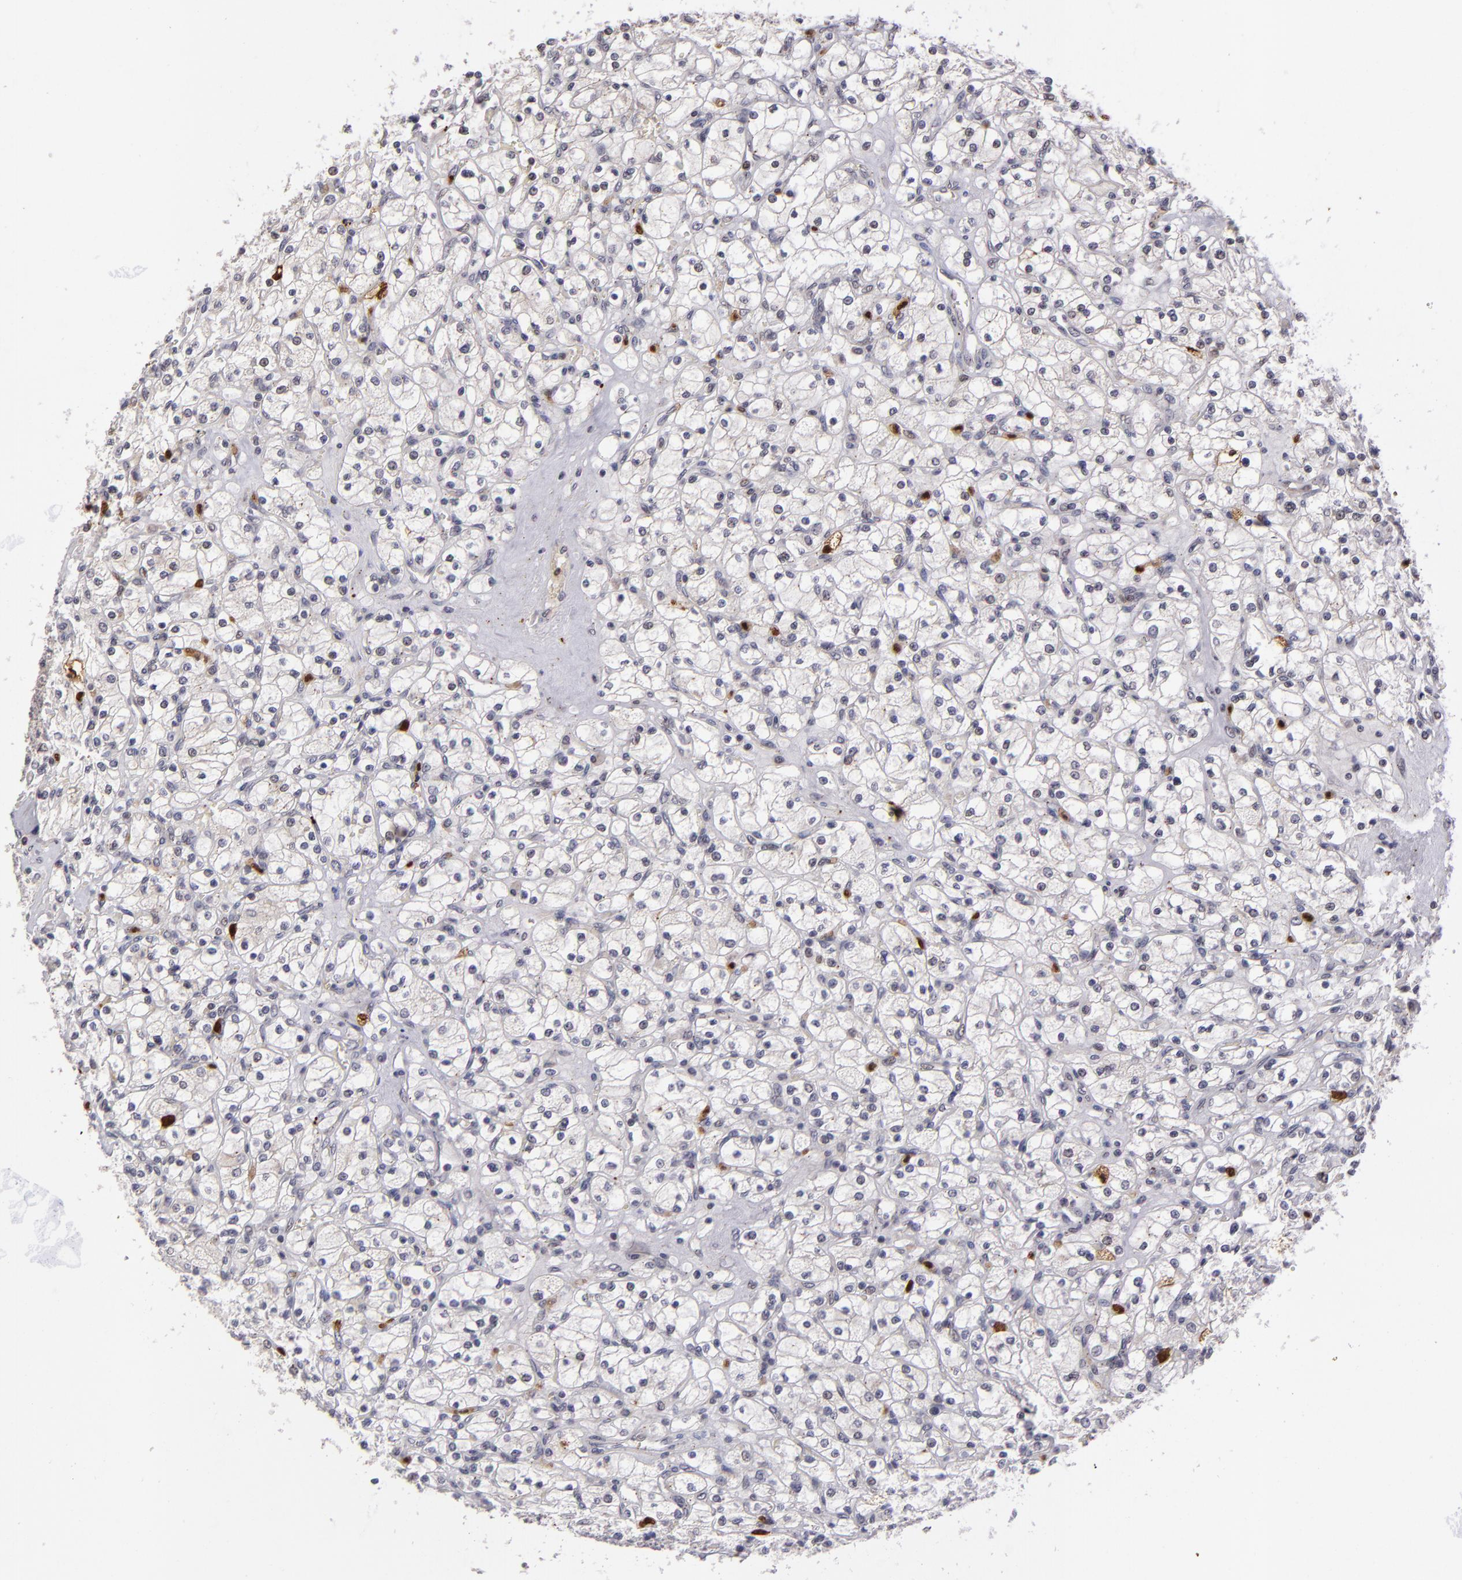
{"staining": {"intensity": "negative", "quantity": "none", "location": "none"}, "tissue": "renal cancer", "cell_type": "Tumor cells", "image_type": "cancer", "snomed": [{"axis": "morphology", "description": "Adenocarcinoma, NOS"}, {"axis": "topography", "description": "Kidney"}], "caption": "Immunohistochemistry (IHC) of renal cancer (adenocarcinoma) reveals no expression in tumor cells.", "gene": "RXRG", "patient": {"sex": "female", "age": 83}}